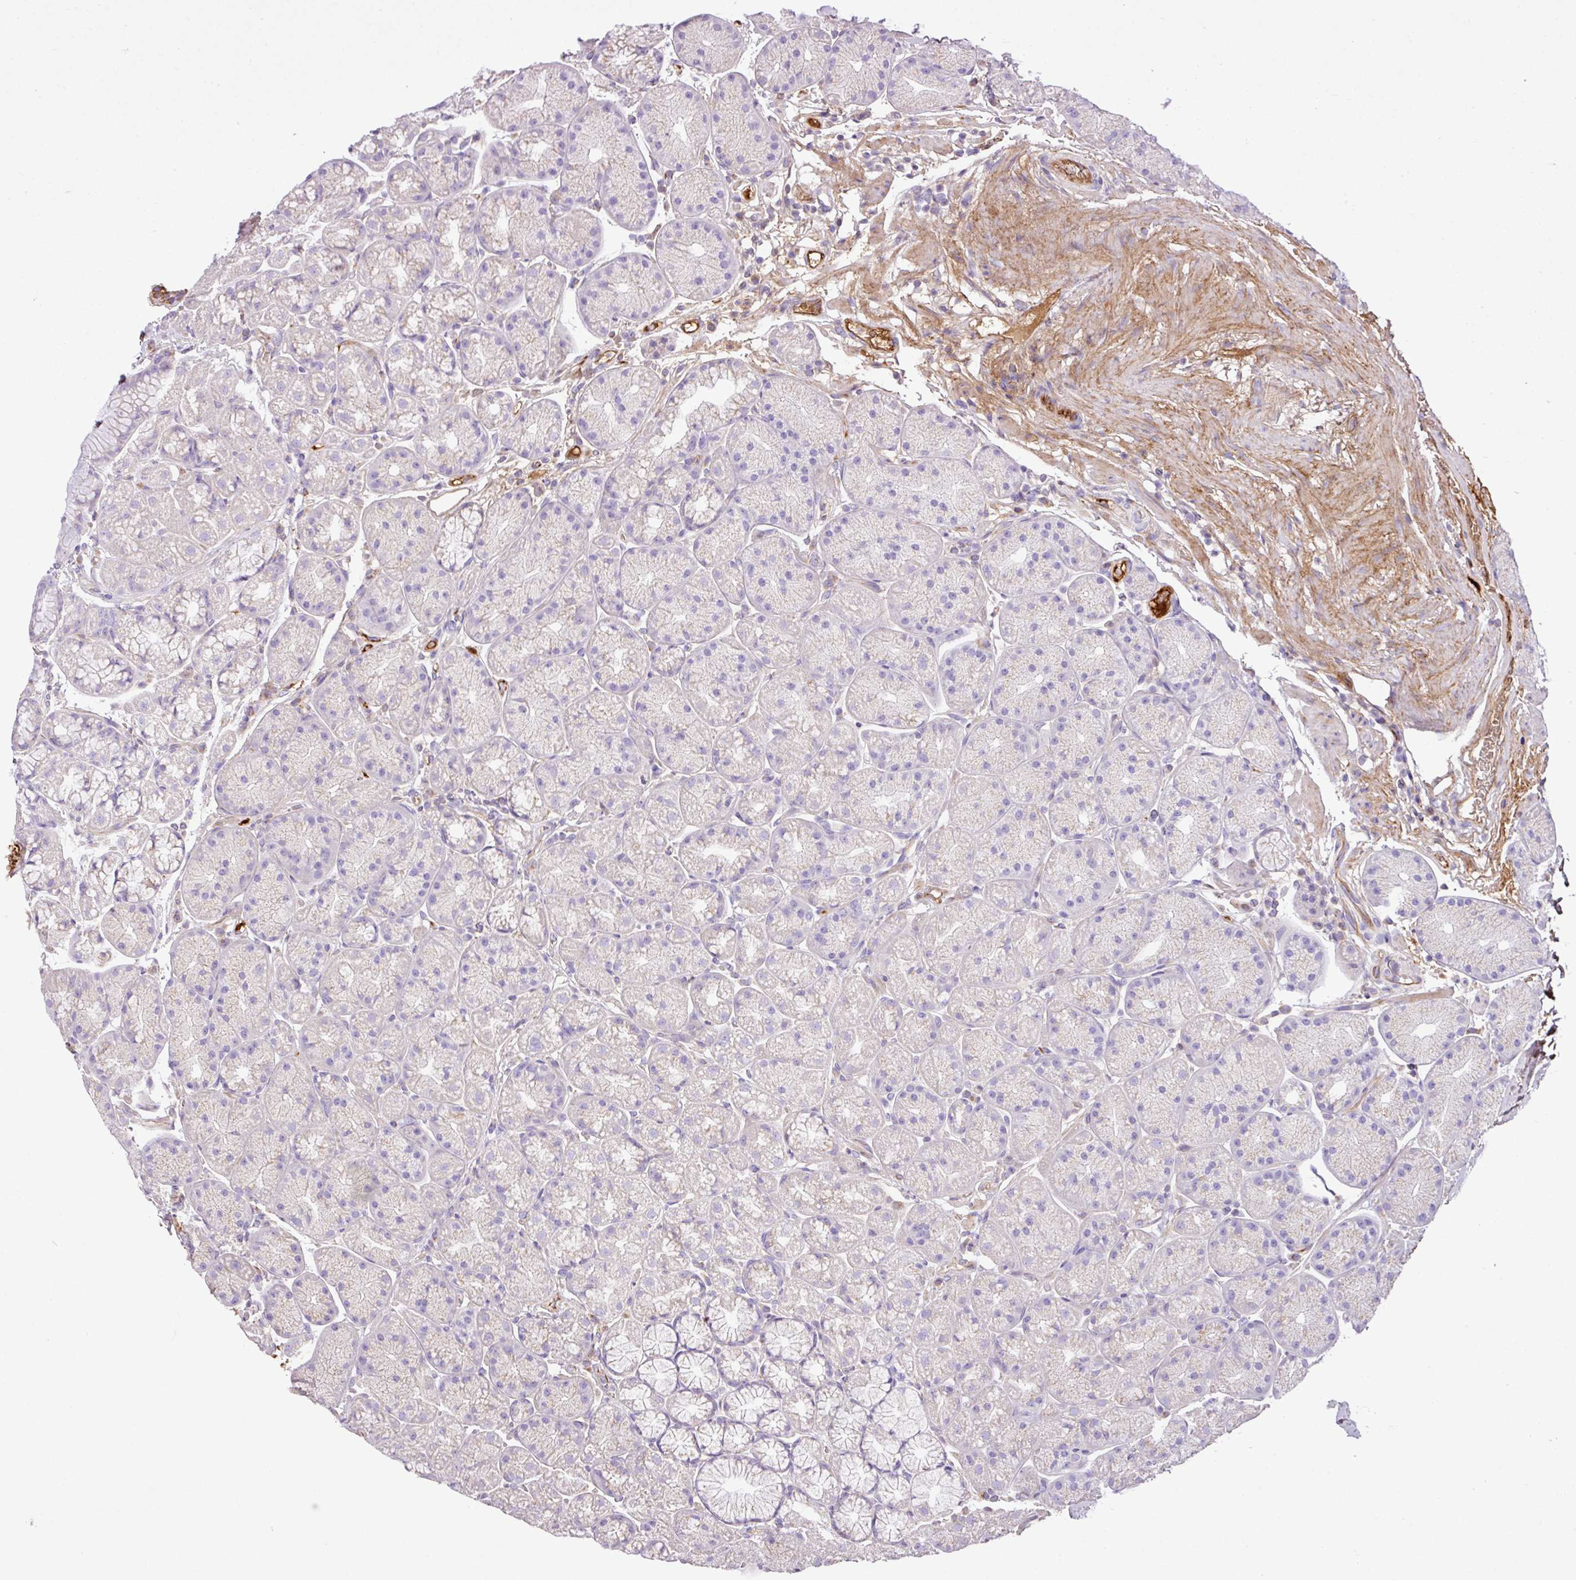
{"staining": {"intensity": "weak", "quantity": "<25%", "location": "cytoplasmic/membranous"}, "tissue": "stomach", "cell_type": "Glandular cells", "image_type": "normal", "snomed": [{"axis": "morphology", "description": "Normal tissue, NOS"}, {"axis": "topography", "description": "Stomach, lower"}], "caption": "Stomach was stained to show a protein in brown. There is no significant expression in glandular cells.", "gene": "CTXN2", "patient": {"sex": "male", "age": 67}}